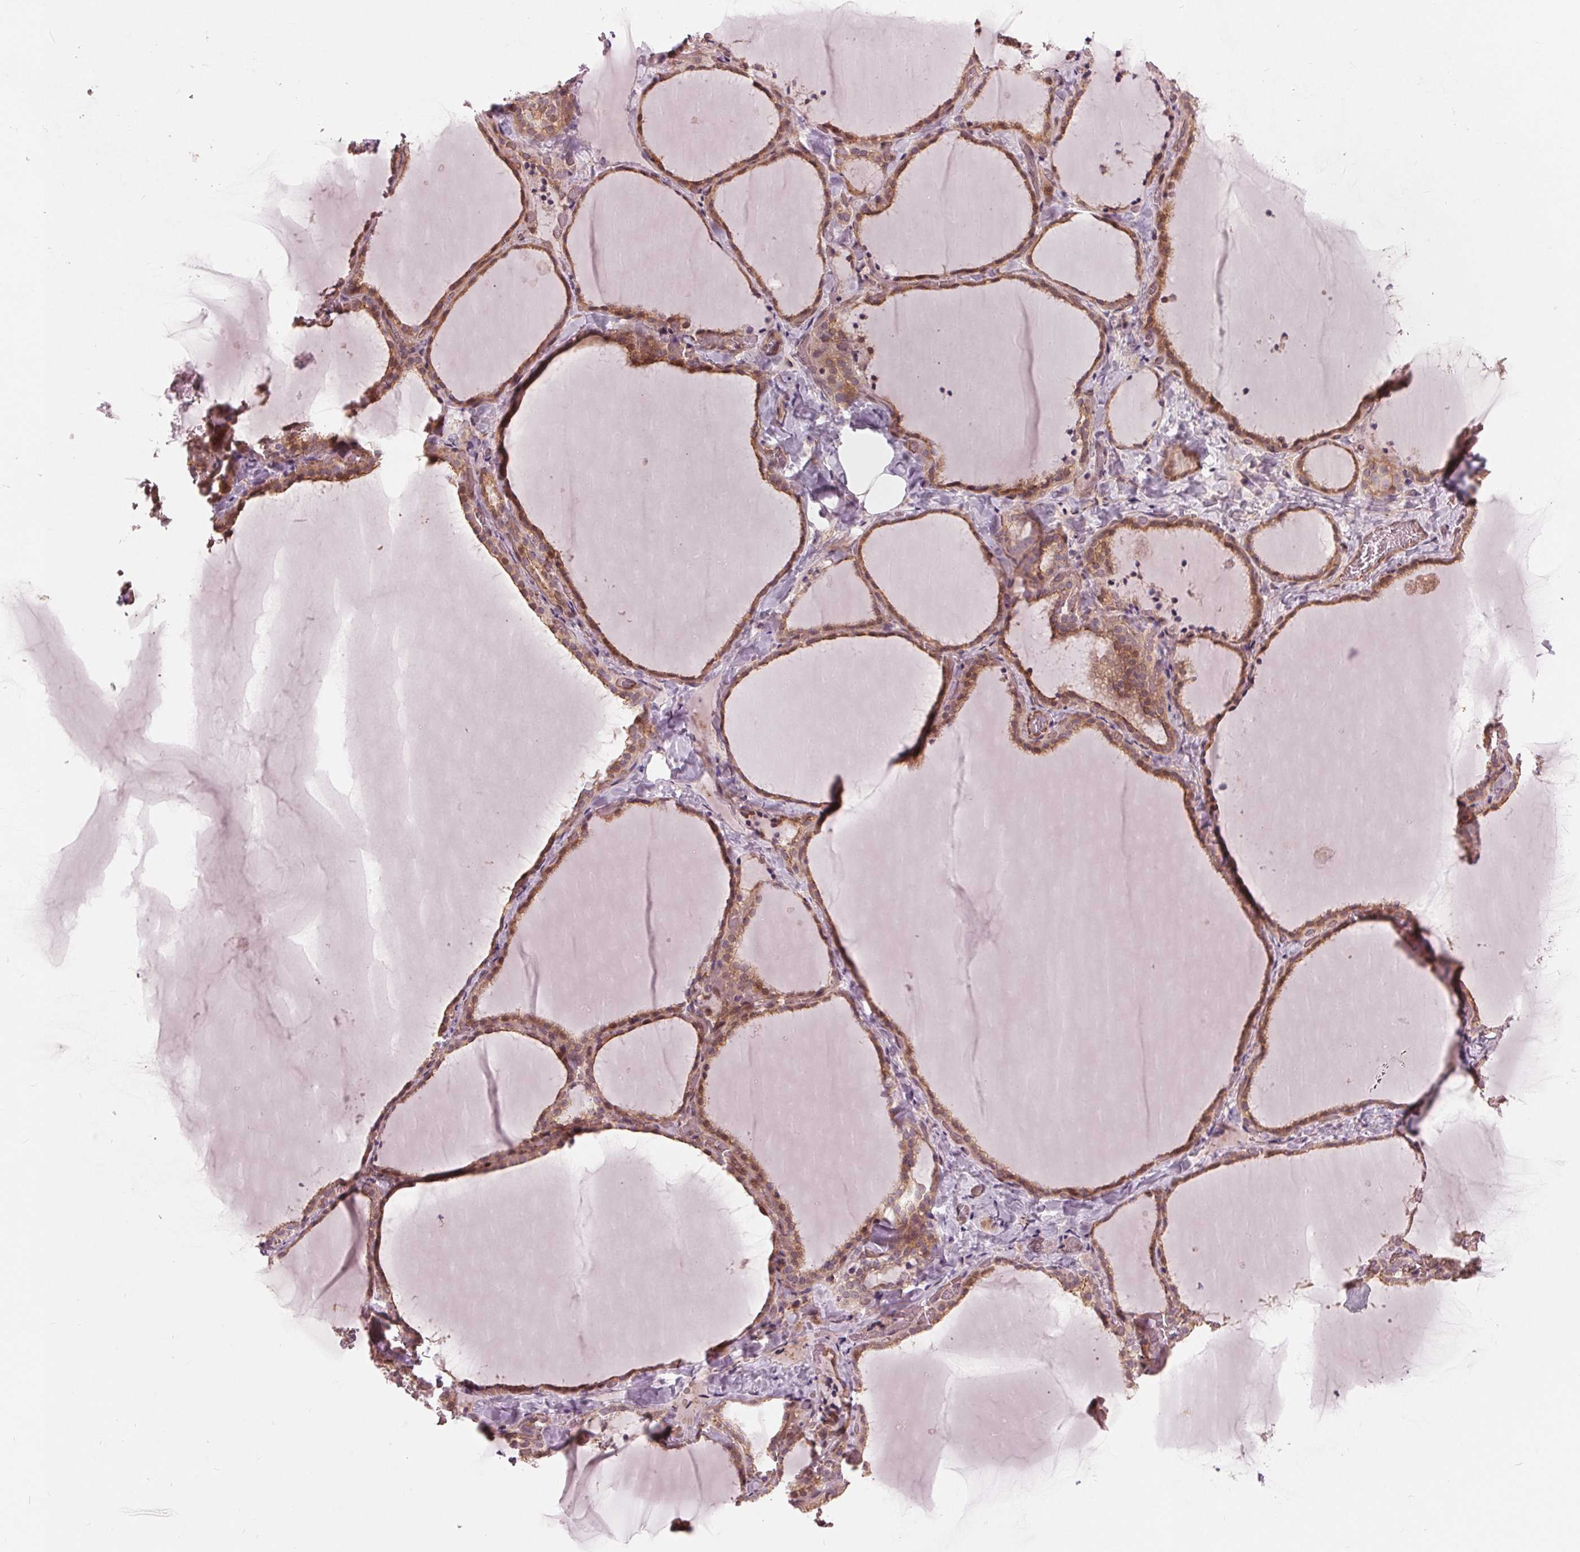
{"staining": {"intensity": "weak", "quantity": ">75%", "location": "cytoplasmic/membranous,nuclear"}, "tissue": "thyroid gland", "cell_type": "Glandular cells", "image_type": "normal", "snomed": [{"axis": "morphology", "description": "Normal tissue, NOS"}, {"axis": "topography", "description": "Thyroid gland"}], "caption": "High-power microscopy captured an immunohistochemistry (IHC) histopathology image of normal thyroid gland, revealing weak cytoplasmic/membranous,nuclear staining in about >75% of glandular cells.", "gene": "TXNIP", "patient": {"sex": "female", "age": 22}}